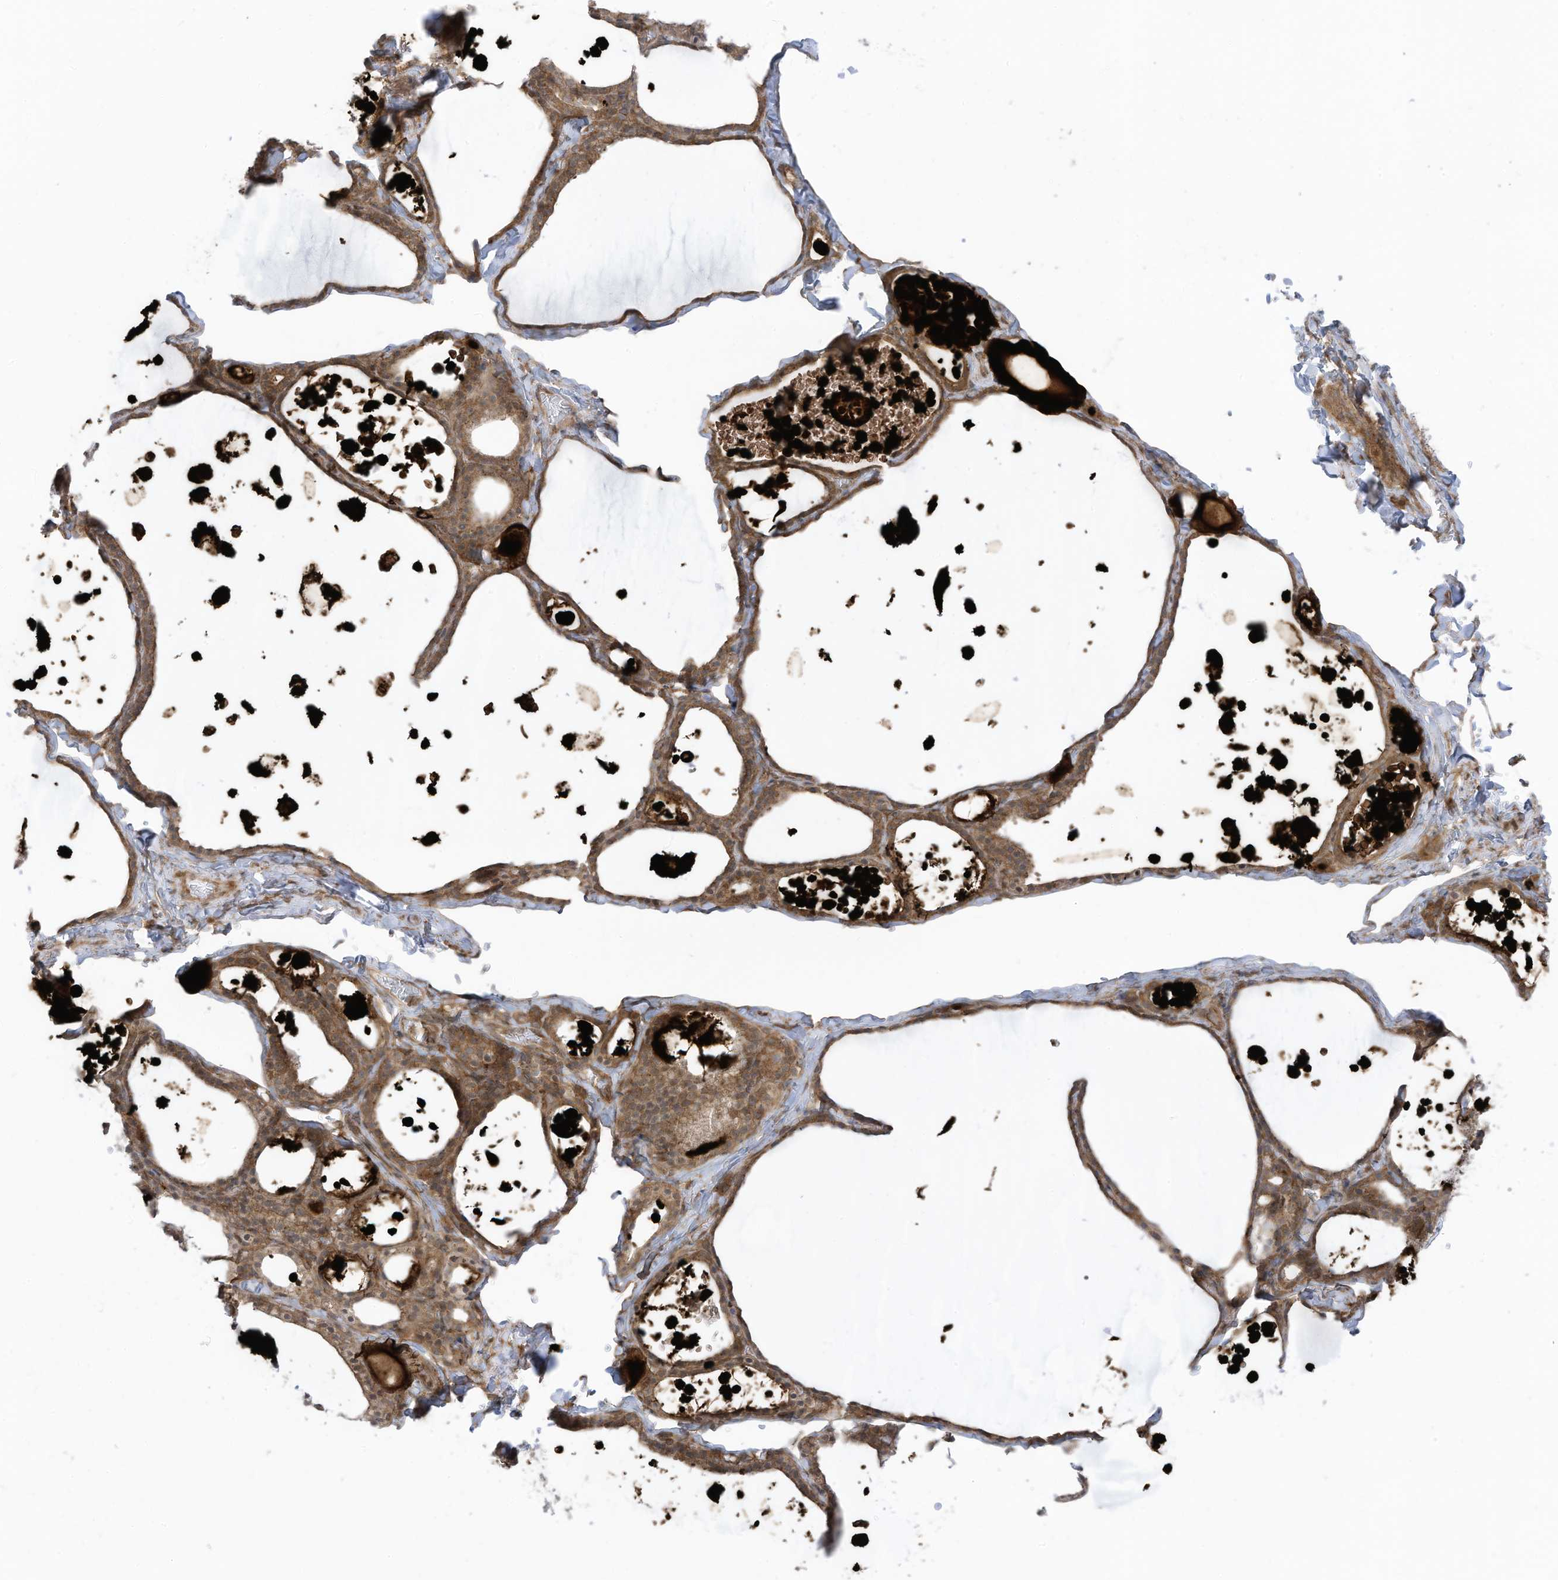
{"staining": {"intensity": "moderate", "quantity": ">75%", "location": "cytoplasmic/membranous"}, "tissue": "thyroid gland", "cell_type": "Glandular cells", "image_type": "normal", "snomed": [{"axis": "morphology", "description": "Normal tissue, NOS"}, {"axis": "topography", "description": "Thyroid gland"}], "caption": "DAB immunohistochemical staining of normal thyroid gland reveals moderate cytoplasmic/membranous protein expression in about >75% of glandular cells. Nuclei are stained in blue.", "gene": "REPS1", "patient": {"sex": "male", "age": 56}}